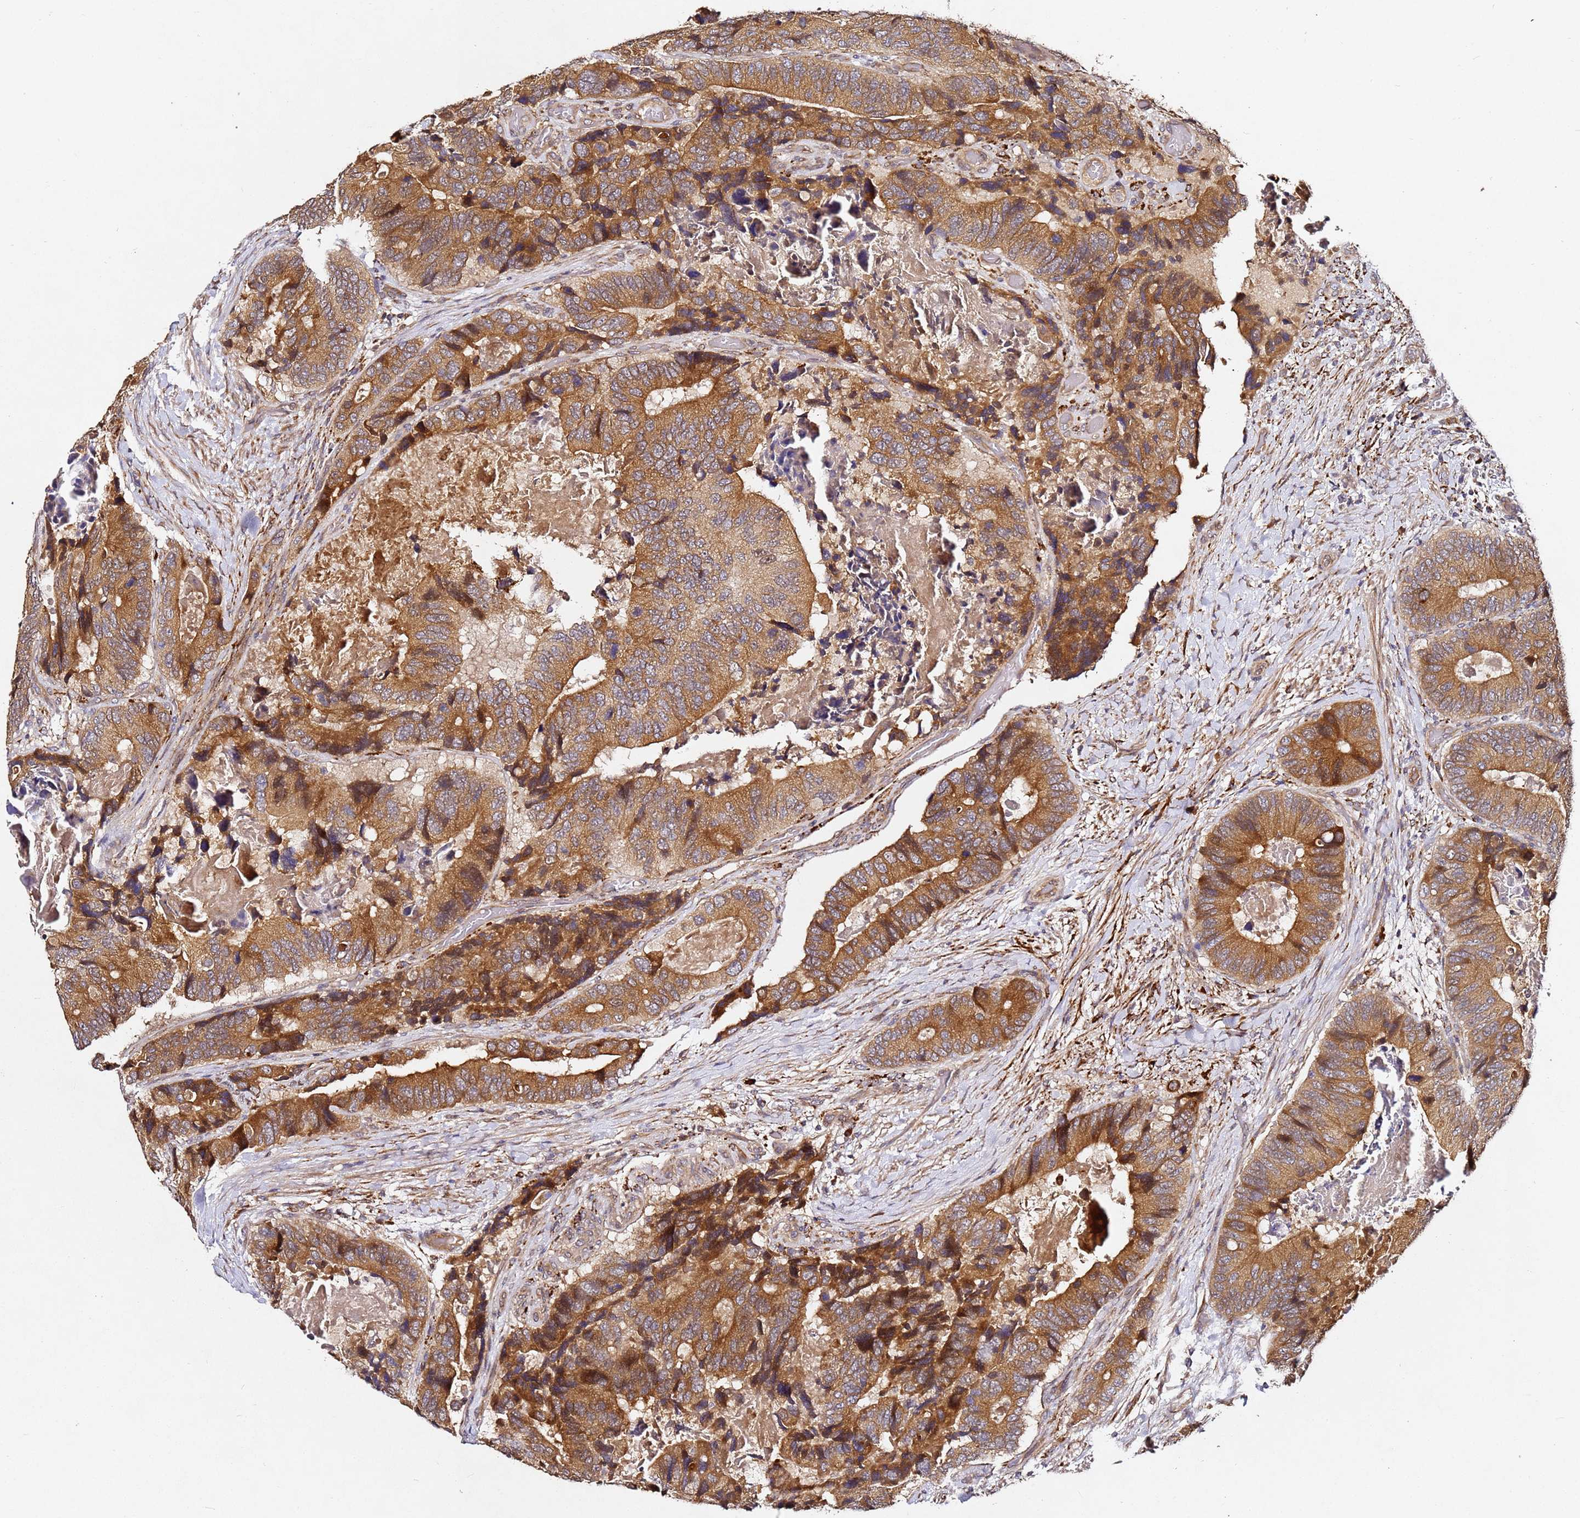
{"staining": {"intensity": "strong", "quantity": "25%-75%", "location": "cytoplasmic/membranous"}, "tissue": "colorectal cancer", "cell_type": "Tumor cells", "image_type": "cancer", "snomed": [{"axis": "morphology", "description": "Adenocarcinoma, NOS"}, {"axis": "topography", "description": "Colon"}], "caption": "Strong cytoplasmic/membranous staining for a protein is appreciated in approximately 25%-75% of tumor cells of colorectal cancer (adenocarcinoma) using IHC.", "gene": "ALG11", "patient": {"sex": "male", "age": 84}}